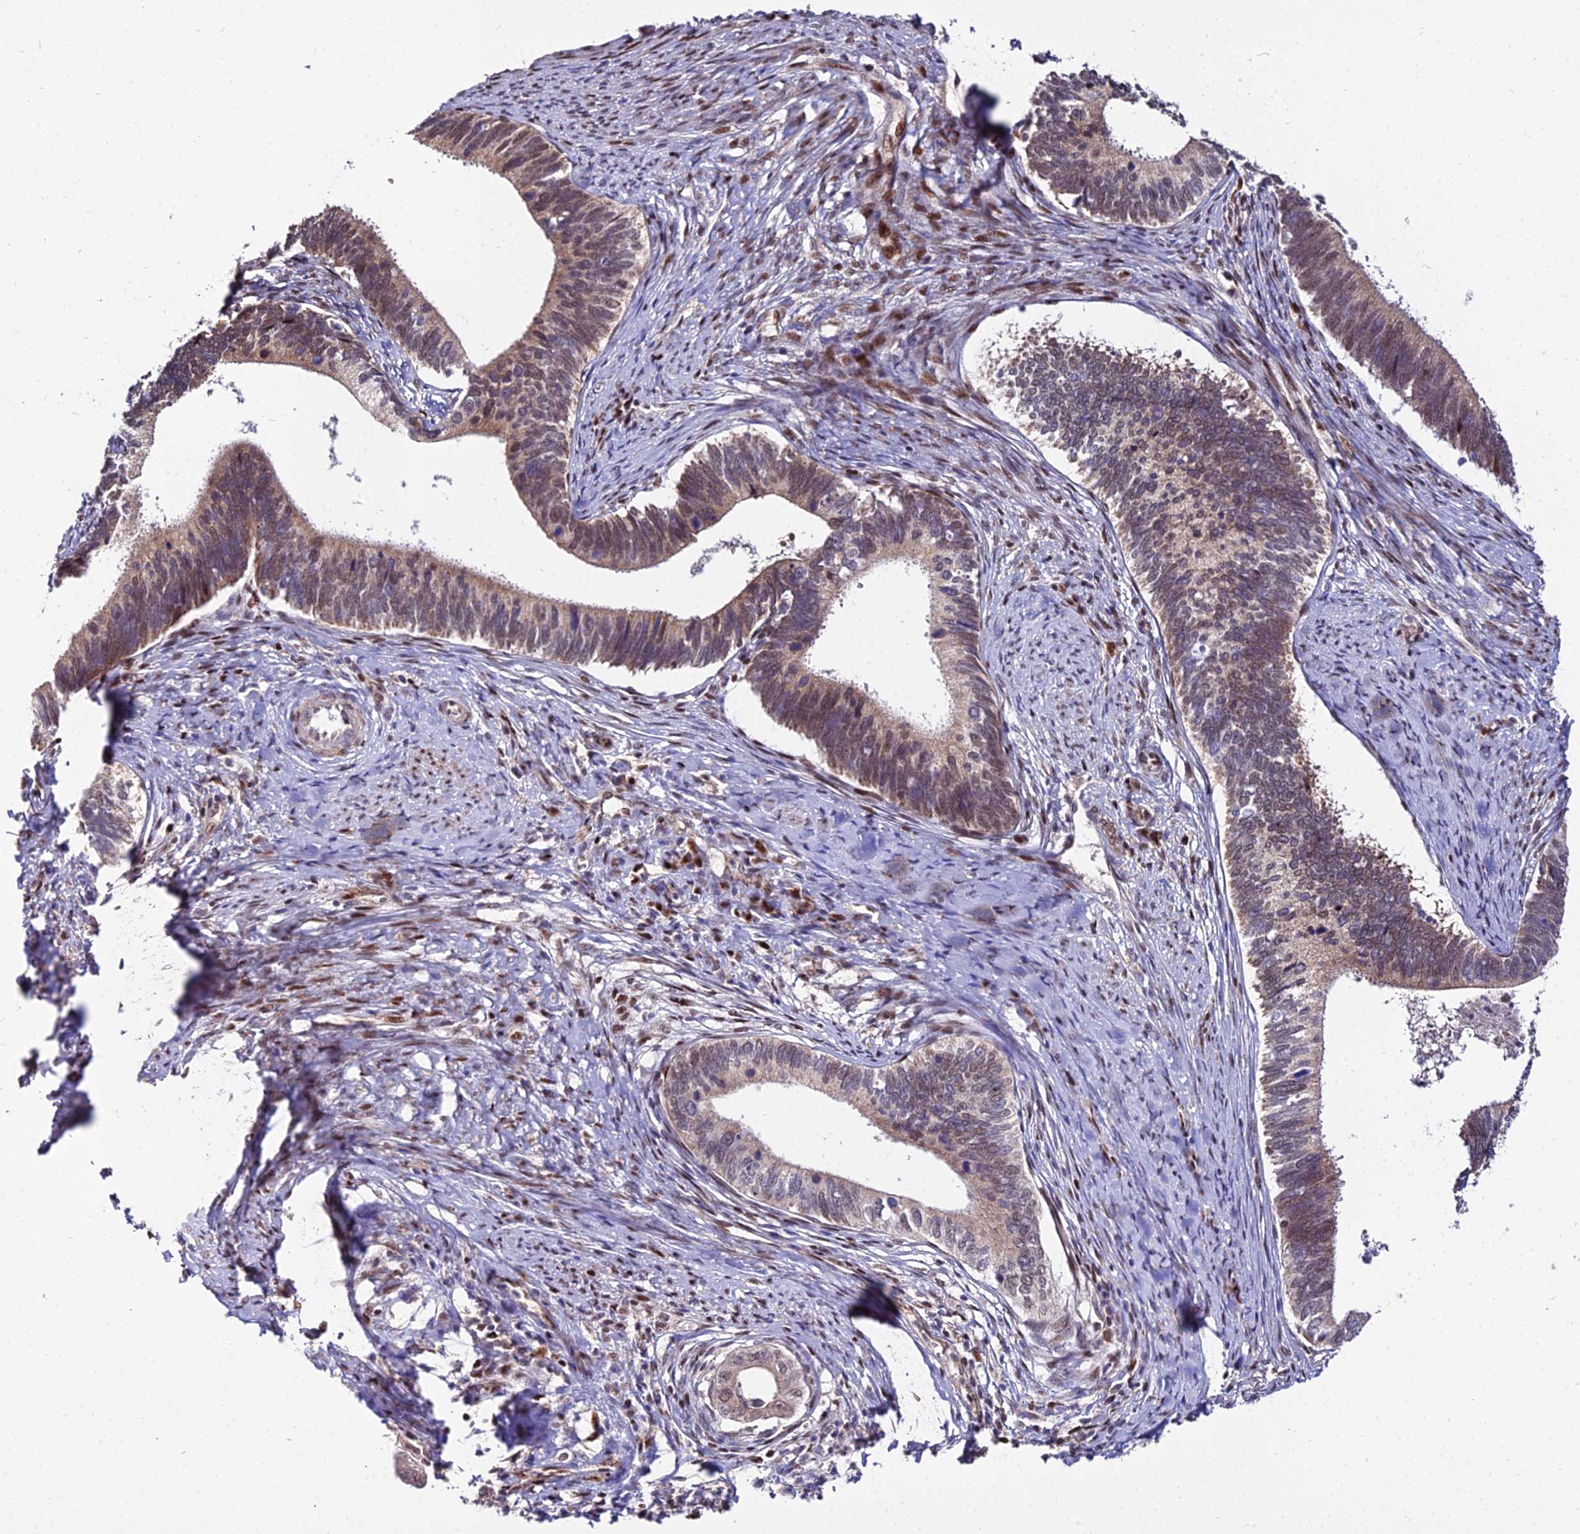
{"staining": {"intensity": "moderate", "quantity": ">75%", "location": "nuclear"}, "tissue": "cervical cancer", "cell_type": "Tumor cells", "image_type": "cancer", "snomed": [{"axis": "morphology", "description": "Adenocarcinoma, NOS"}, {"axis": "topography", "description": "Cervix"}], "caption": "An immunohistochemistry micrograph of neoplastic tissue is shown. Protein staining in brown labels moderate nuclear positivity in adenocarcinoma (cervical) within tumor cells. (brown staining indicates protein expression, while blue staining denotes nuclei).", "gene": "CIB3", "patient": {"sex": "female", "age": 42}}